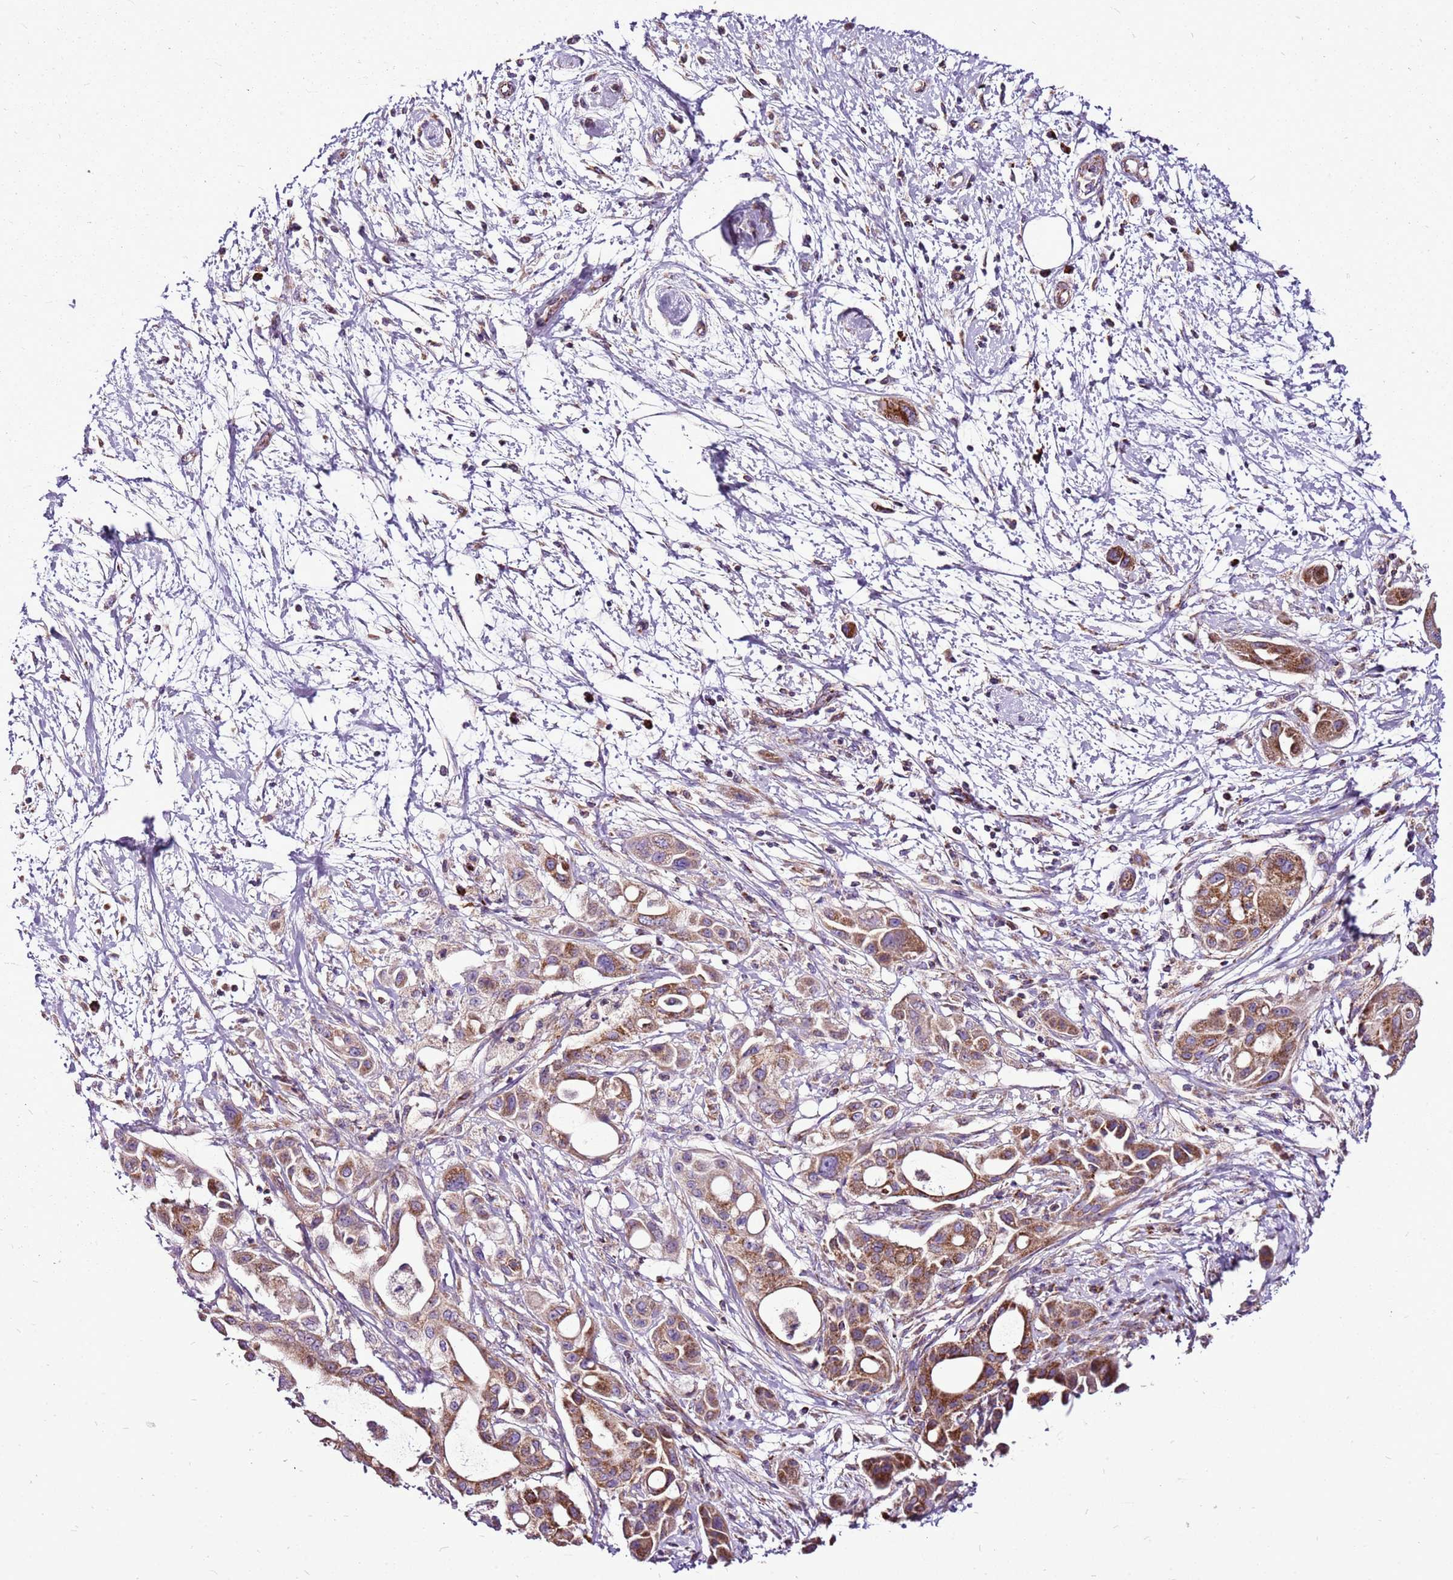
{"staining": {"intensity": "moderate", "quantity": ">75%", "location": "cytoplasmic/membranous"}, "tissue": "pancreatic cancer", "cell_type": "Tumor cells", "image_type": "cancer", "snomed": [{"axis": "morphology", "description": "Adenocarcinoma, NOS"}, {"axis": "topography", "description": "Pancreas"}], "caption": "Immunohistochemical staining of pancreatic cancer displays moderate cytoplasmic/membranous protein staining in about >75% of tumor cells. The staining was performed using DAB (3,3'-diaminobenzidine), with brown indicating positive protein expression. Nuclei are stained blue with hematoxylin.", "gene": "GCDH", "patient": {"sex": "male", "age": 68}}